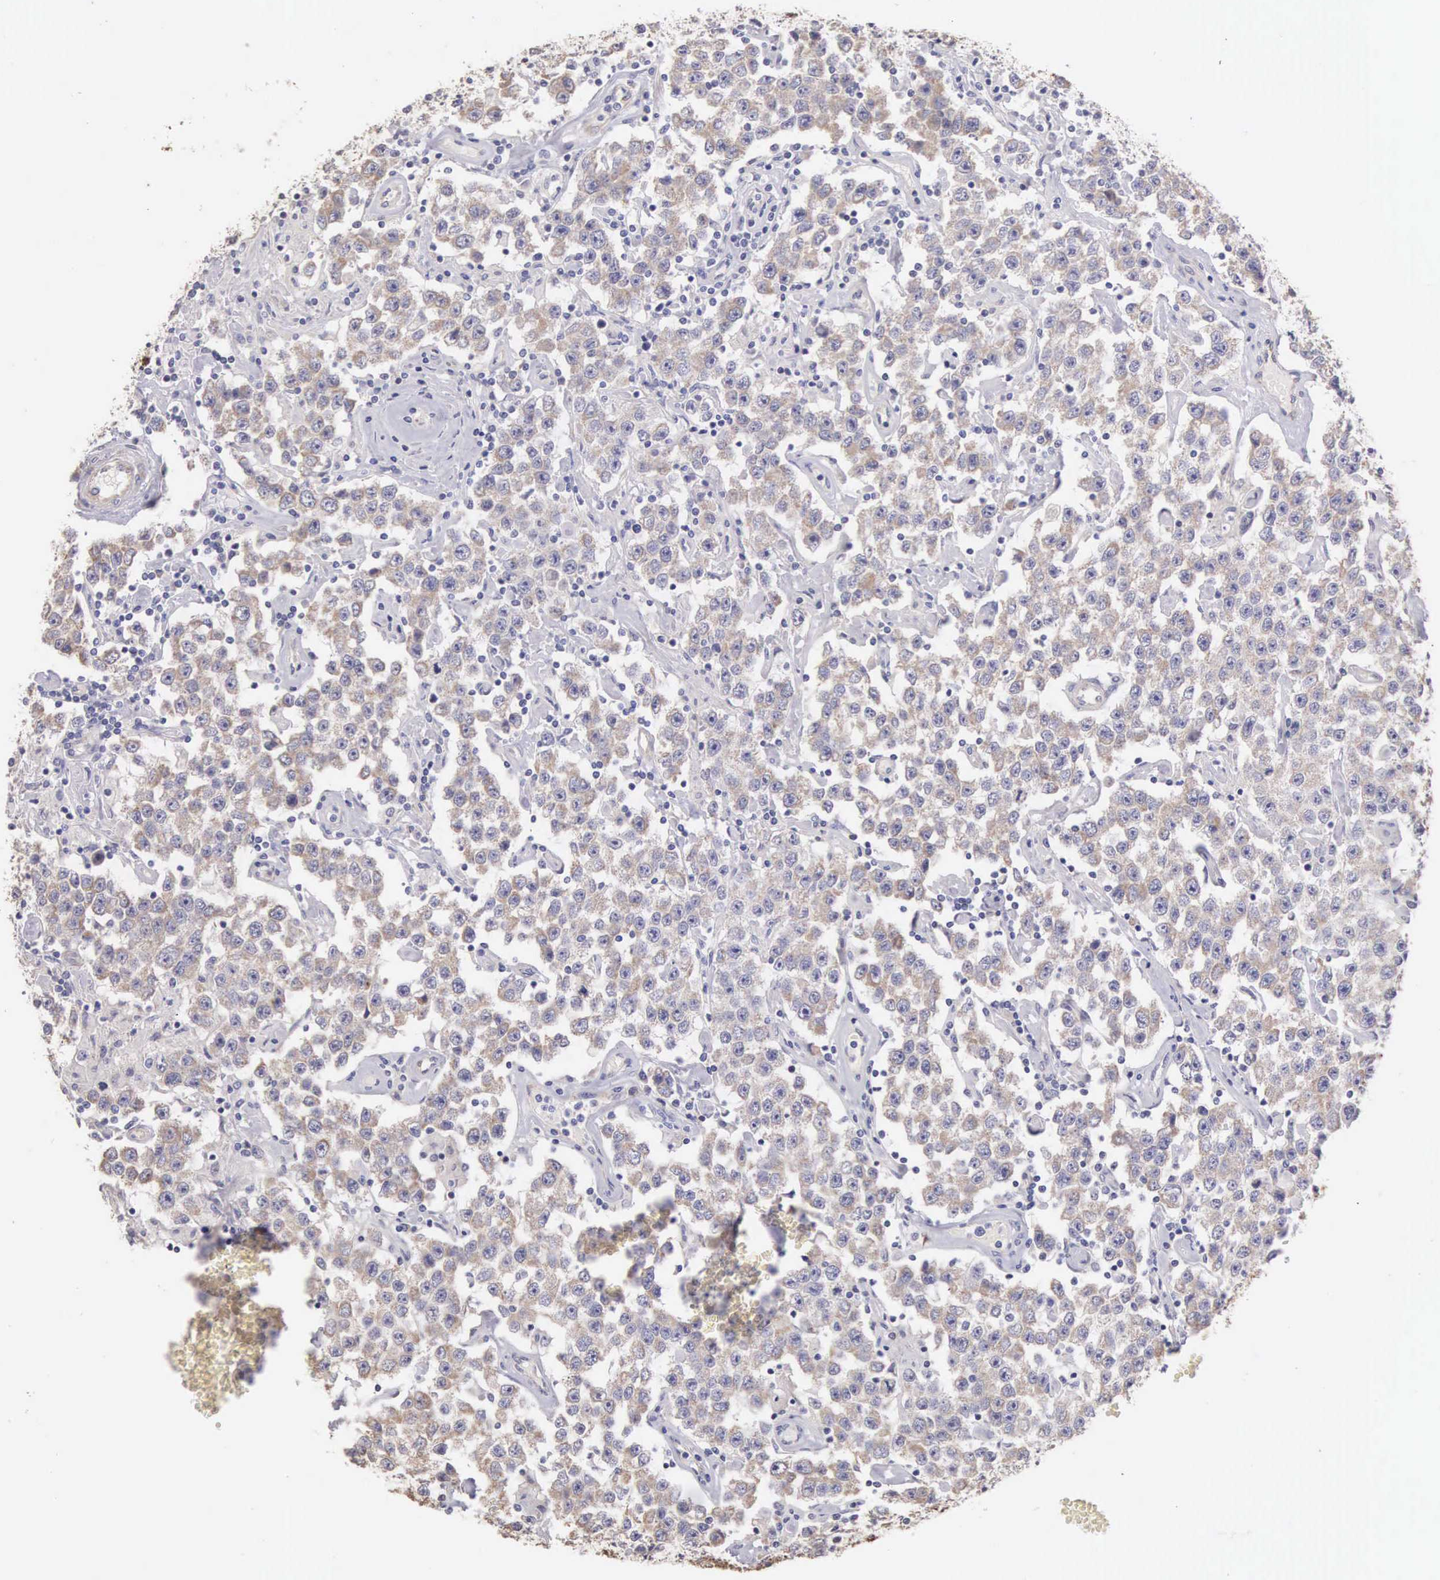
{"staining": {"intensity": "weak", "quantity": "25%-75%", "location": "cytoplasmic/membranous"}, "tissue": "testis cancer", "cell_type": "Tumor cells", "image_type": "cancer", "snomed": [{"axis": "morphology", "description": "Seminoma, NOS"}, {"axis": "topography", "description": "Testis"}], "caption": "This image displays IHC staining of testis cancer, with low weak cytoplasmic/membranous staining in approximately 25%-75% of tumor cells.", "gene": "PIR", "patient": {"sex": "male", "age": 52}}